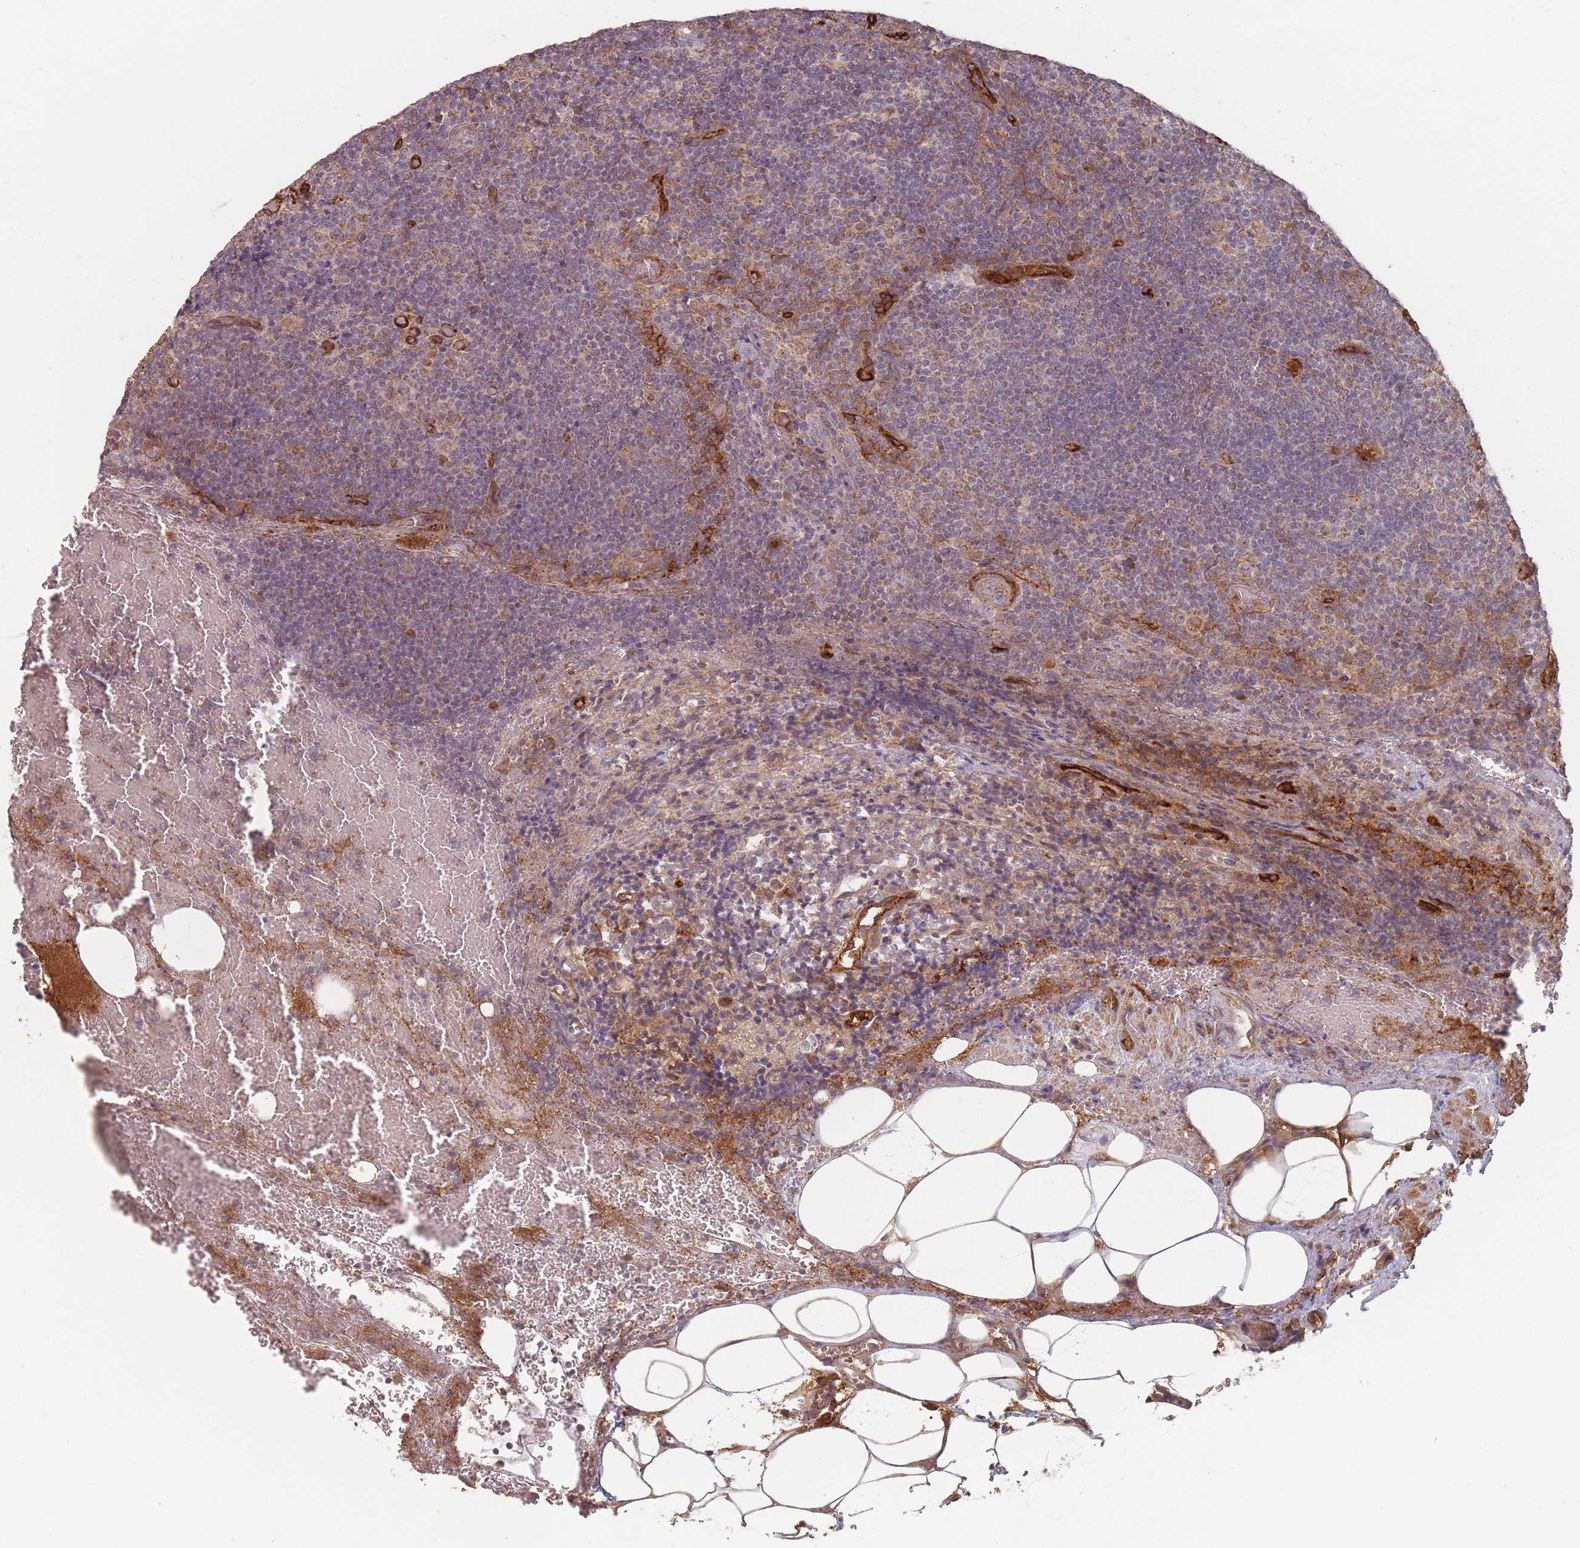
{"staining": {"intensity": "weak", "quantity": "25%-75%", "location": "nuclear"}, "tissue": "lymph node", "cell_type": "Germinal center cells", "image_type": "normal", "snomed": [{"axis": "morphology", "description": "Normal tissue, NOS"}, {"axis": "topography", "description": "Lymph node"}], "caption": "IHC photomicrograph of benign lymph node: human lymph node stained using IHC displays low levels of weak protein expression localized specifically in the nuclear of germinal center cells, appearing as a nuclear brown color.", "gene": "MRPS6", "patient": {"sex": "male", "age": 58}}